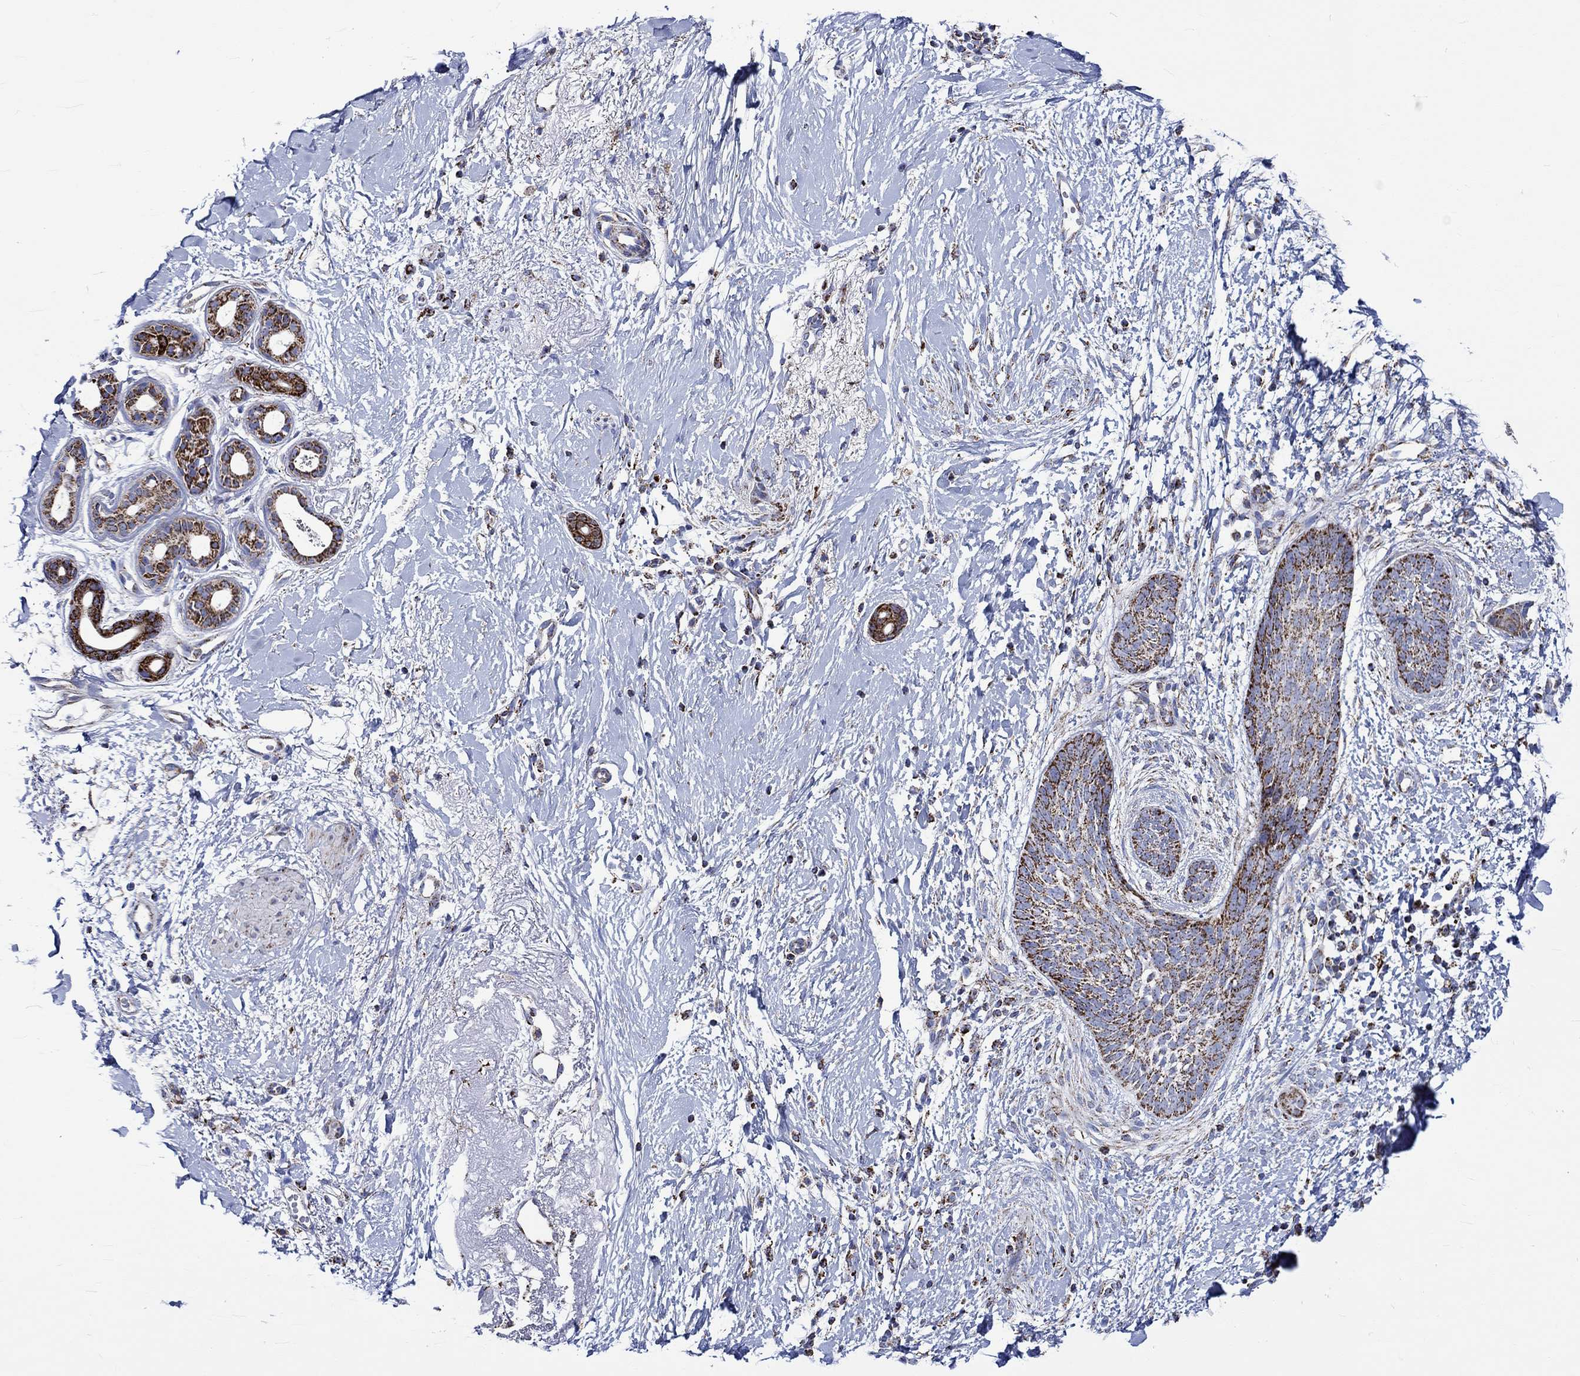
{"staining": {"intensity": "strong", "quantity": "25%-75%", "location": "cytoplasmic/membranous"}, "tissue": "skin cancer", "cell_type": "Tumor cells", "image_type": "cancer", "snomed": [{"axis": "morphology", "description": "Normal tissue, NOS"}, {"axis": "morphology", "description": "Basal cell carcinoma"}, {"axis": "topography", "description": "Skin"}], "caption": "Protein expression analysis of human basal cell carcinoma (skin) reveals strong cytoplasmic/membranous staining in approximately 25%-75% of tumor cells. (DAB IHC with brightfield microscopy, high magnification).", "gene": "RCE1", "patient": {"sex": "male", "age": 84}}